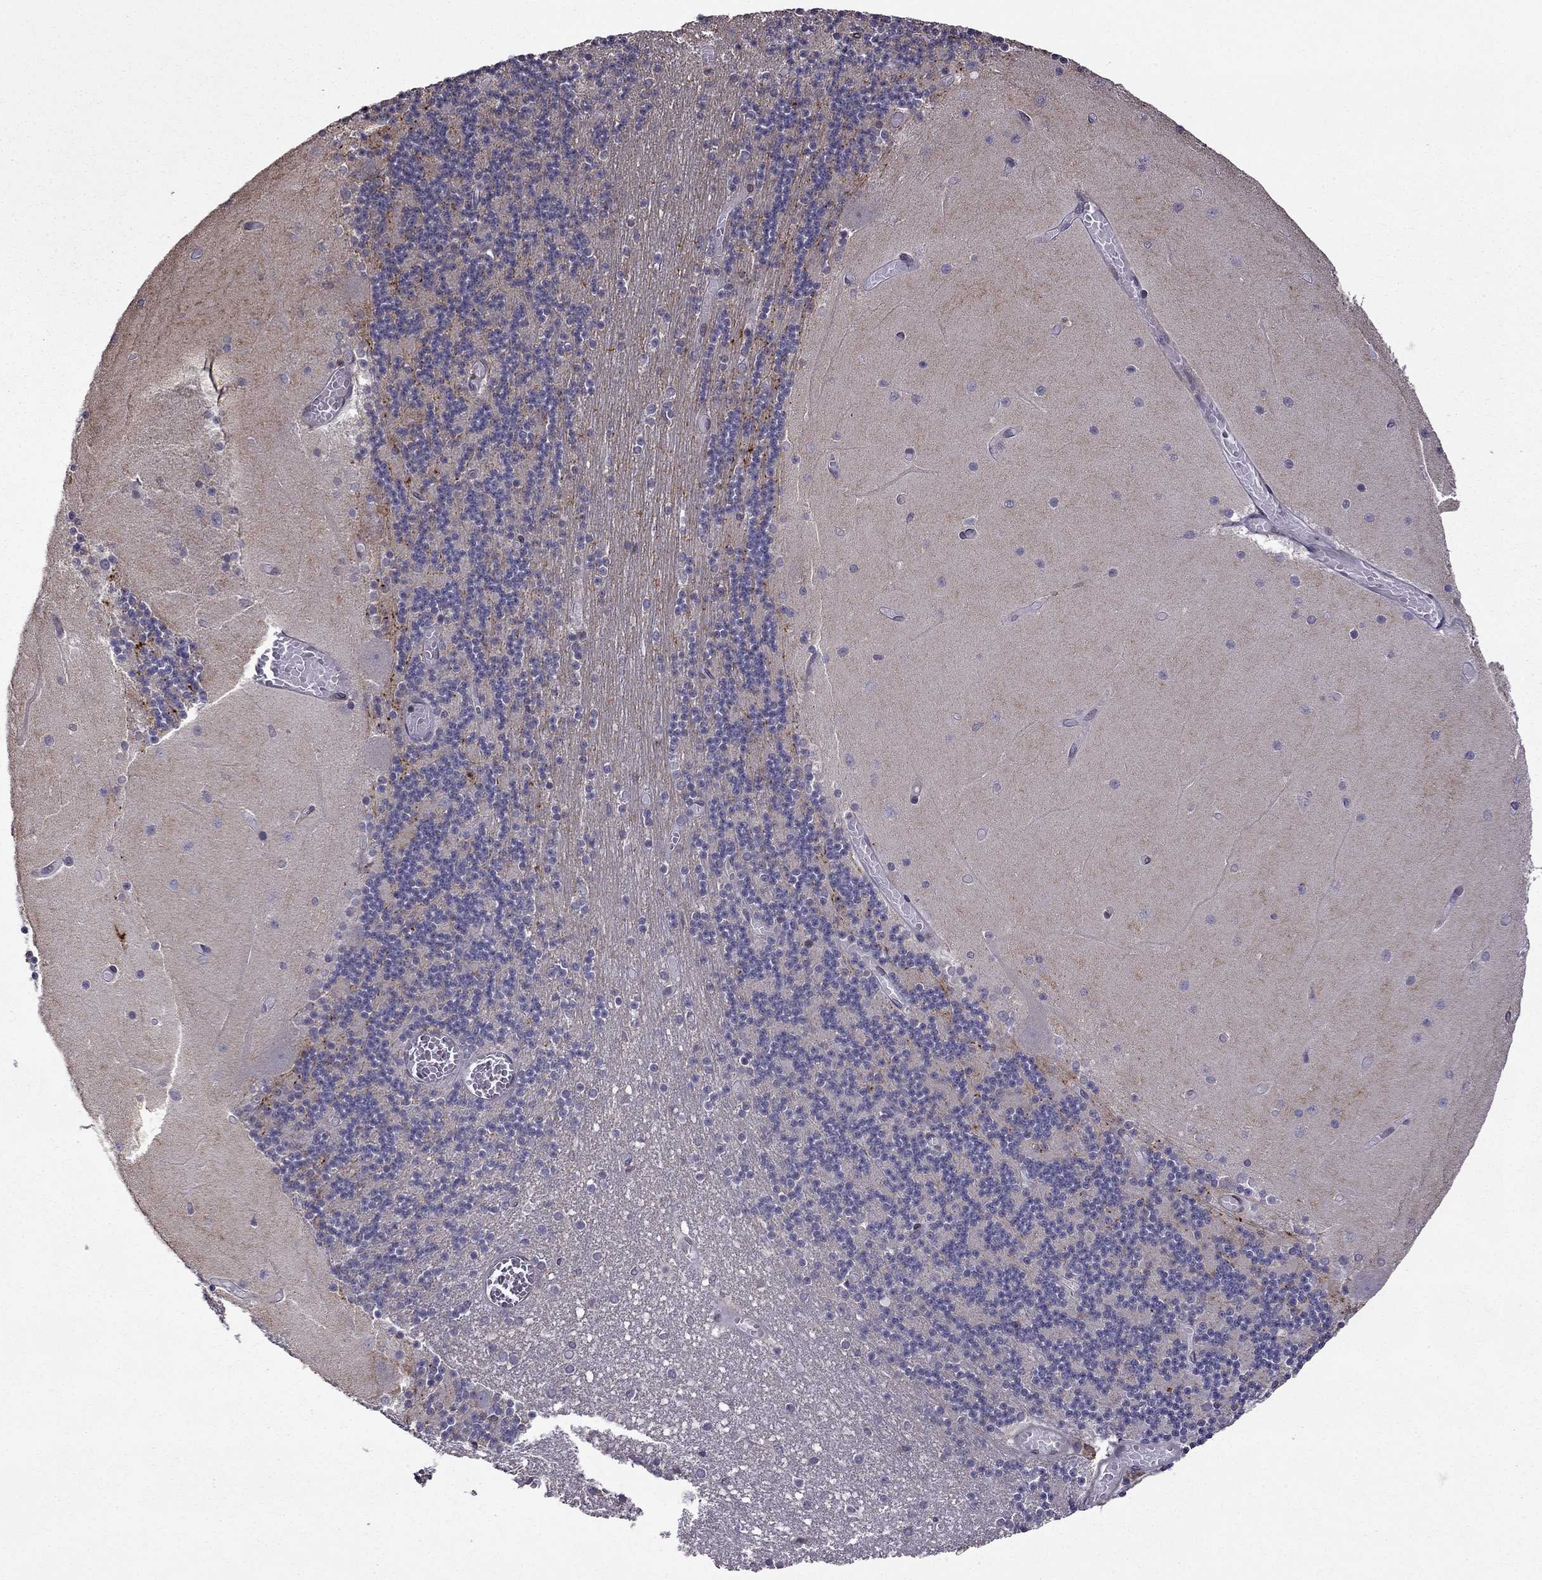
{"staining": {"intensity": "negative", "quantity": "none", "location": "none"}, "tissue": "cerebellum", "cell_type": "Cells in granular layer", "image_type": "normal", "snomed": [{"axis": "morphology", "description": "Normal tissue, NOS"}, {"axis": "topography", "description": "Cerebellum"}], "caption": "Histopathology image shows no significant protein staining in cells in granular layer of benign cerebellum.", "gene": "IKBIP", "patient": {"sex": "female", "age": 28}}